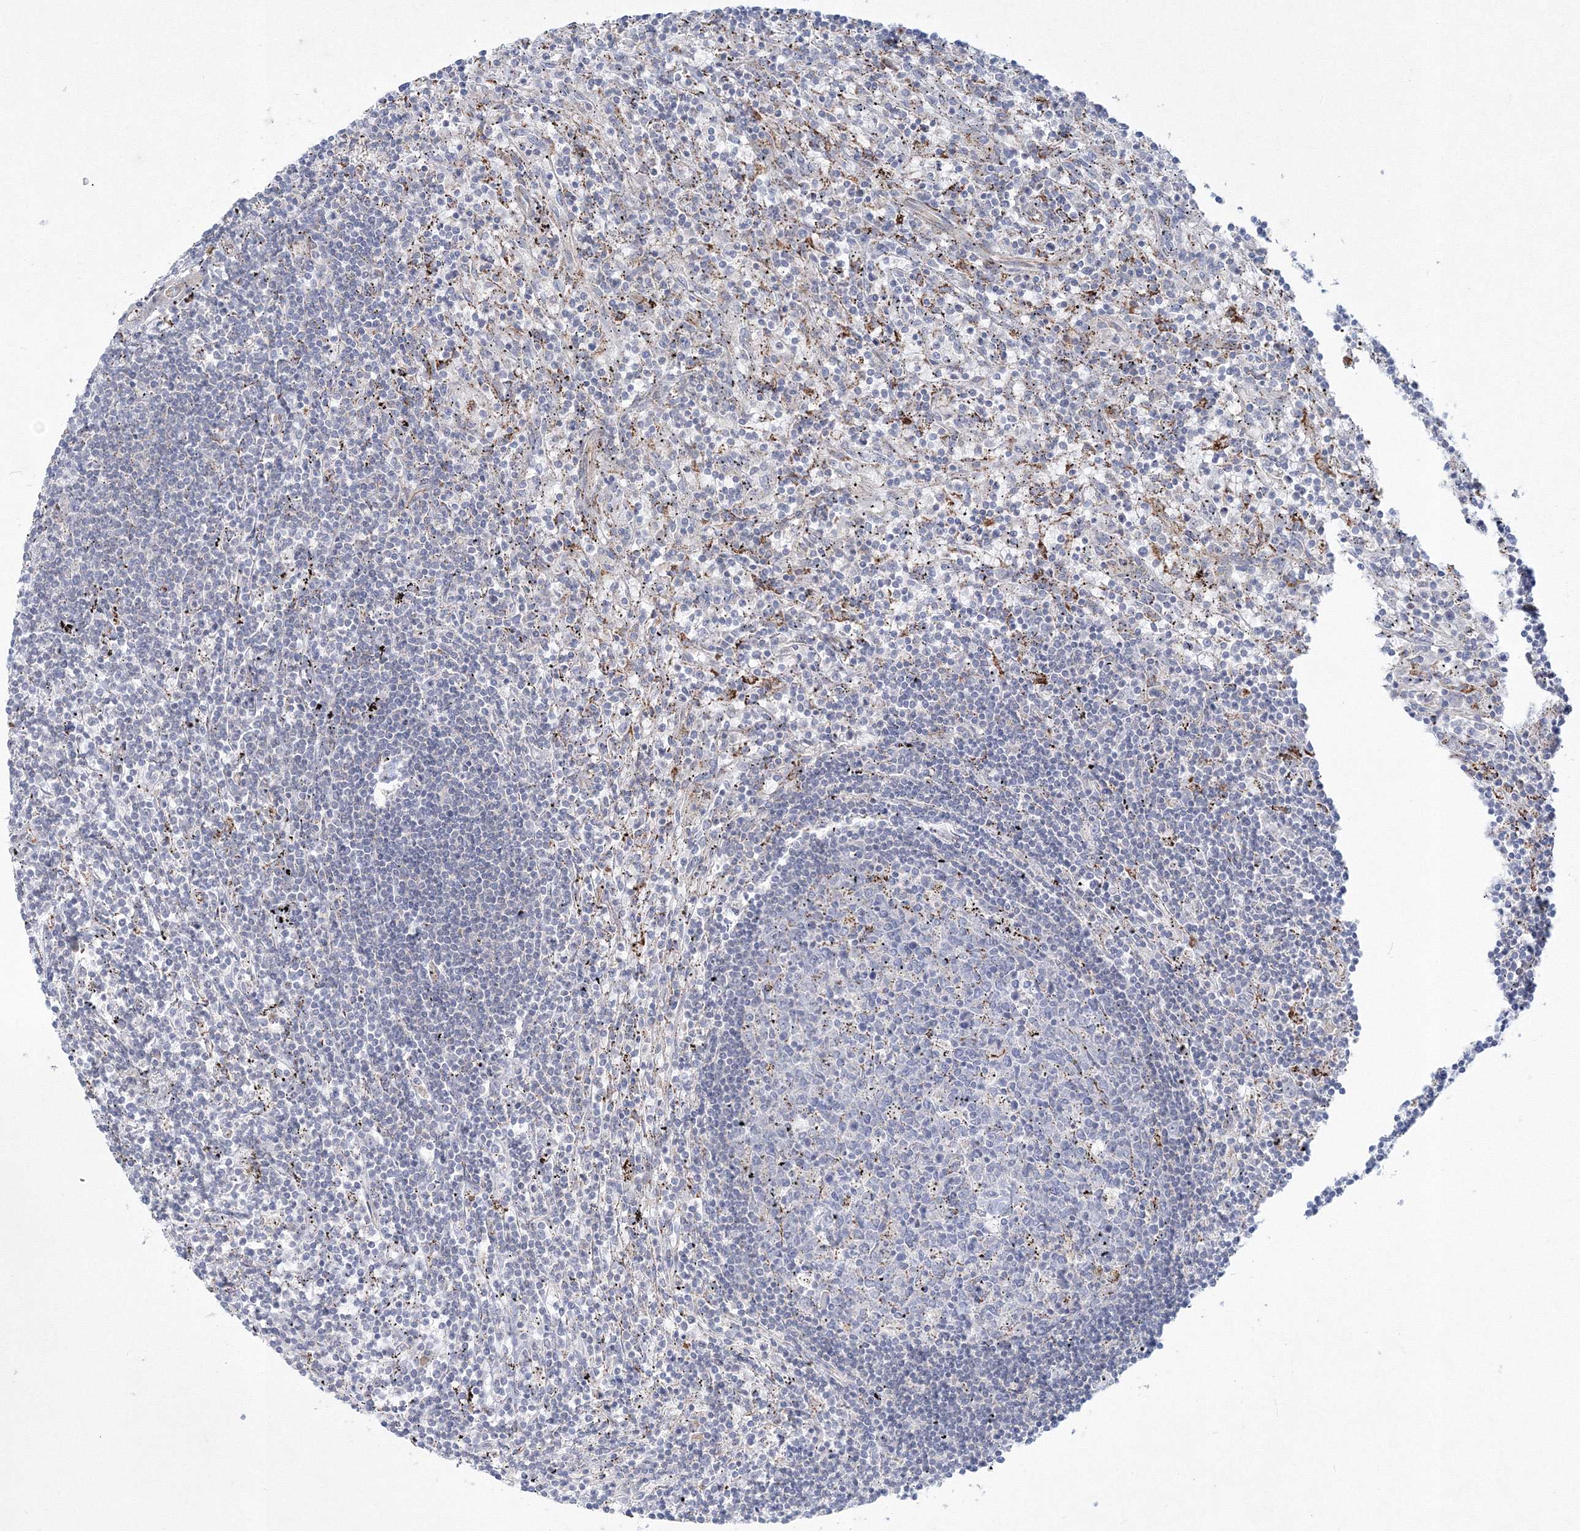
{"staining": {"intensity": "negative", "quantity": "none", "location": "none"}, "tissue": "lymphoma", "cell_type": "Tumor cells", "image_type": "cancer", "snomed": [{"axis": "morphology", "description": "Malignant lymphoma, non-Hodgkin's type, Low grade"}, {"axis": "topography", "description": "Spleen"}], "caption": "Immunohistochemistry histopathology image of human malignant lymphoma, non-Hodgkin's type (low-grade) stained for a protein (brown), which demonstrates no expression in tumor cells.", "gene": "WDR49", "patient": {"sex": "male", "age": 76}}